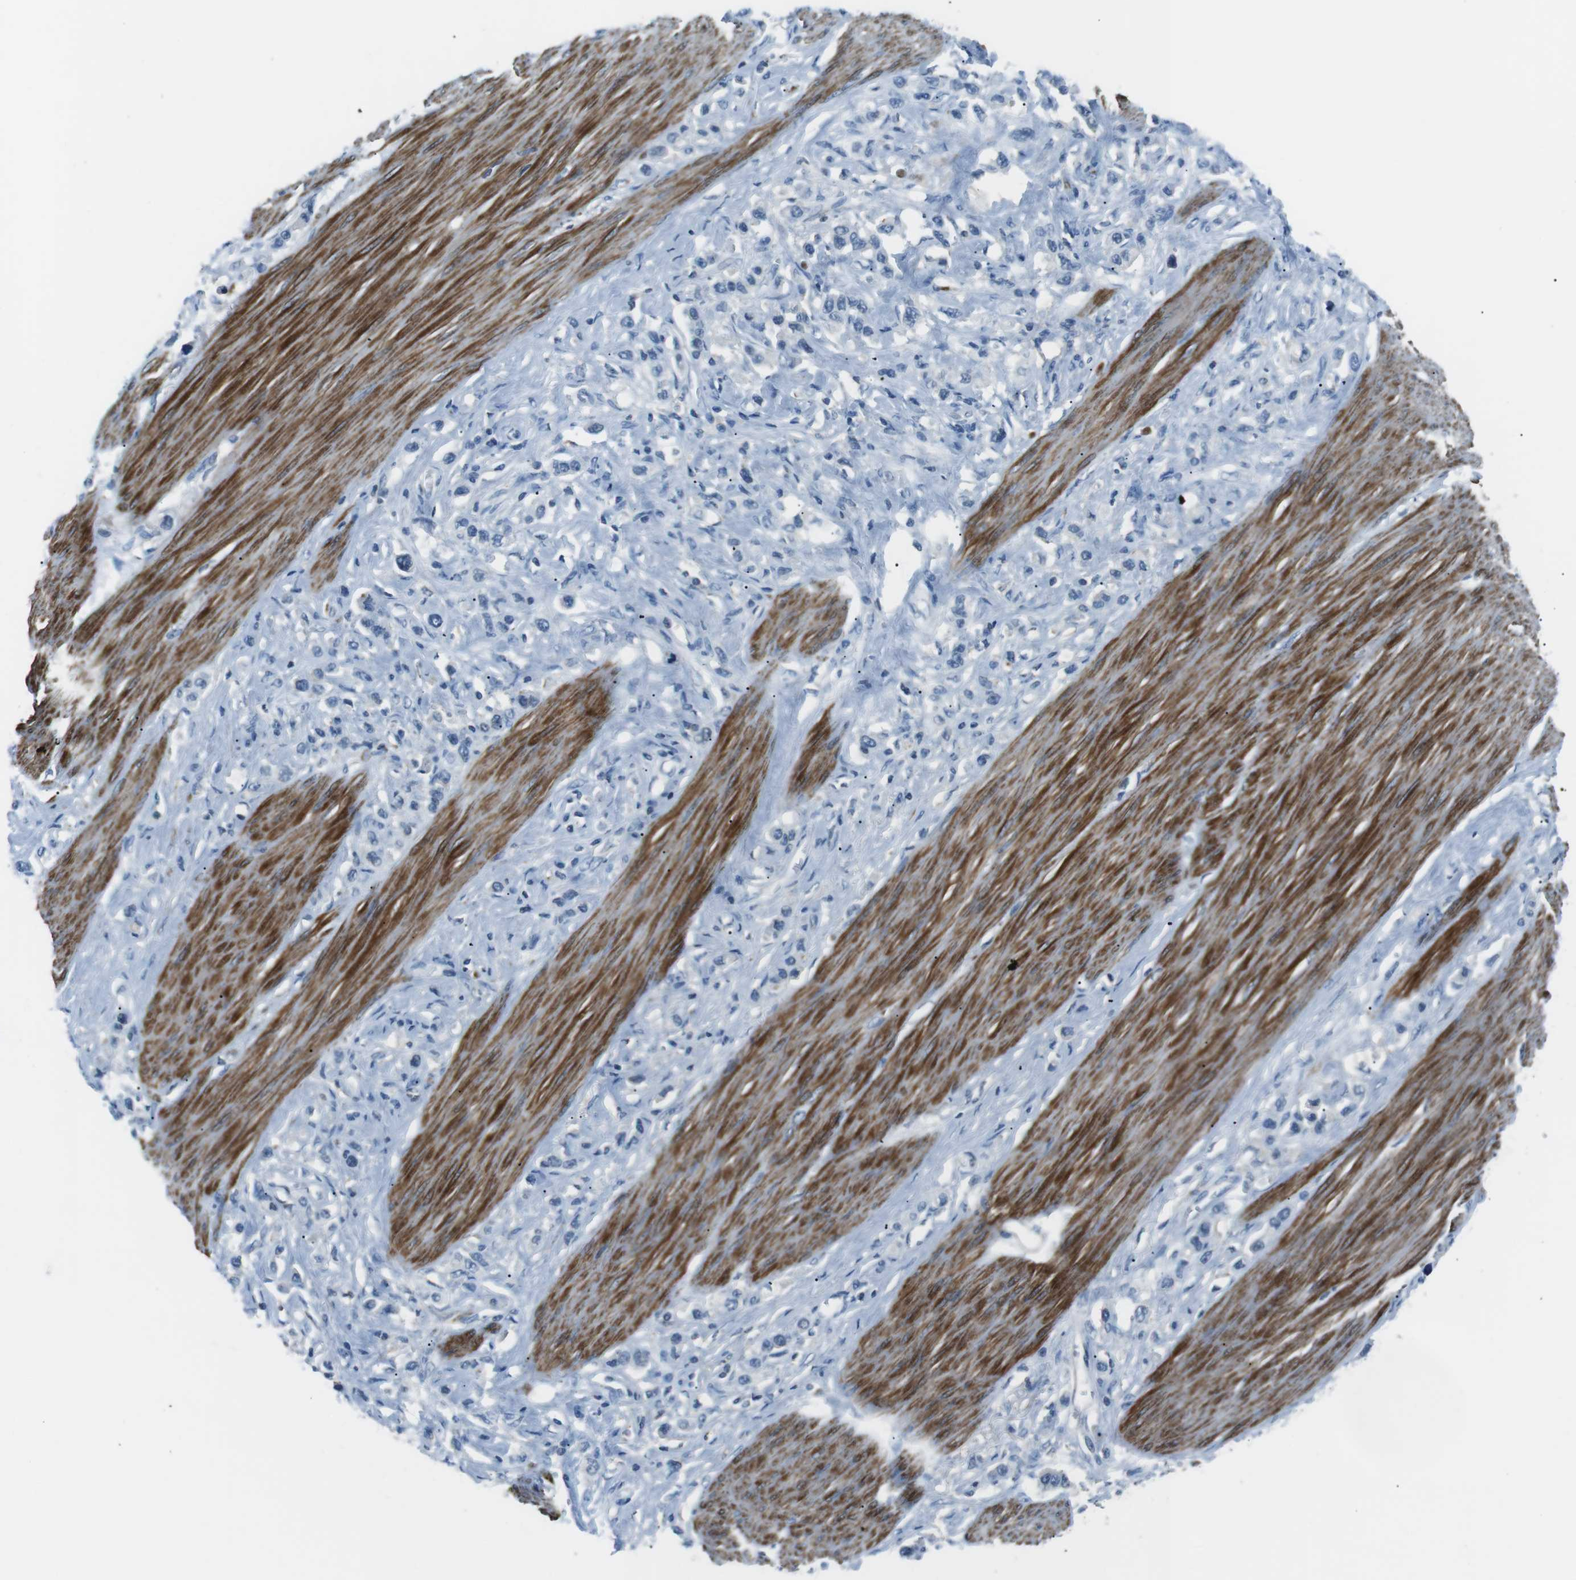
{"staining": {"intensity": "negative", "quantity": "none", "location": "none"}, "tissue": "stomach cancer", "cell_type": "Tumor cells", "image_type": "cancer", "snomed": [{"axis": "morphology", "description": "Adenocarcinoma, NOS"}, {"axis": "topography", "description": "Stomach"}], "caption": "Immunohistochemistry (IHC) micrograph of stomach adenocarcinoma stained for a protein (brown), which displays no staining in tumor cells.", "gene": "ARVCF", "patient": {"sex": "female", "age": 65}}